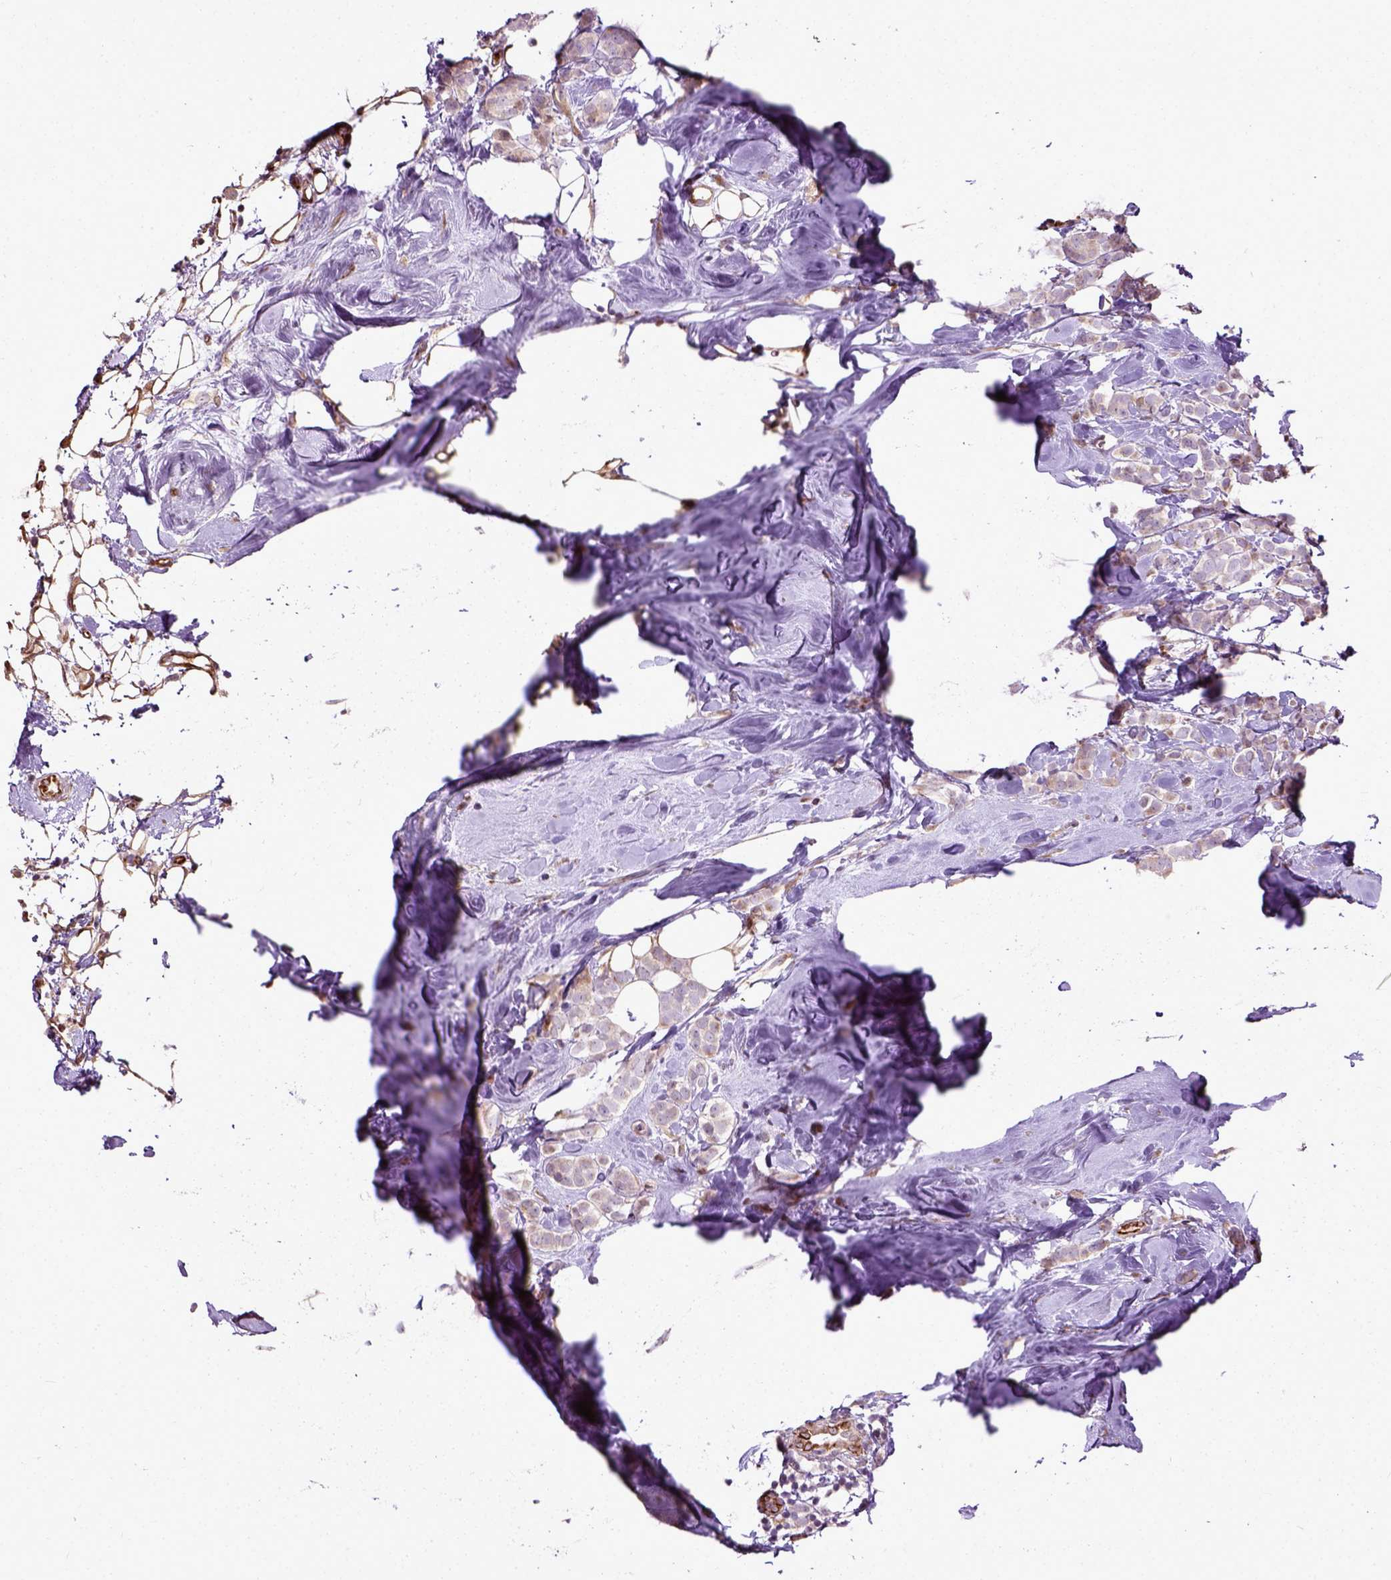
{"staining": {"intensity": "weak", "quantity": "<25%", "location": "cytoplasmic/membranous"}, "tissue": "breast cancer", "cell_type": "Tumor cells", "image_type": "cancer", "snomed": [{"axis": "morphology", "description": "Lobular carcinoma"}, {"axis": "topography", "description": "Breast"}], "caption": "Tumor cells are negative for brown protein staining in breast cancer. Nuclei are stained in blue.", "gene": "PKP3", "patient": {"sex": "female", "age": 49}}